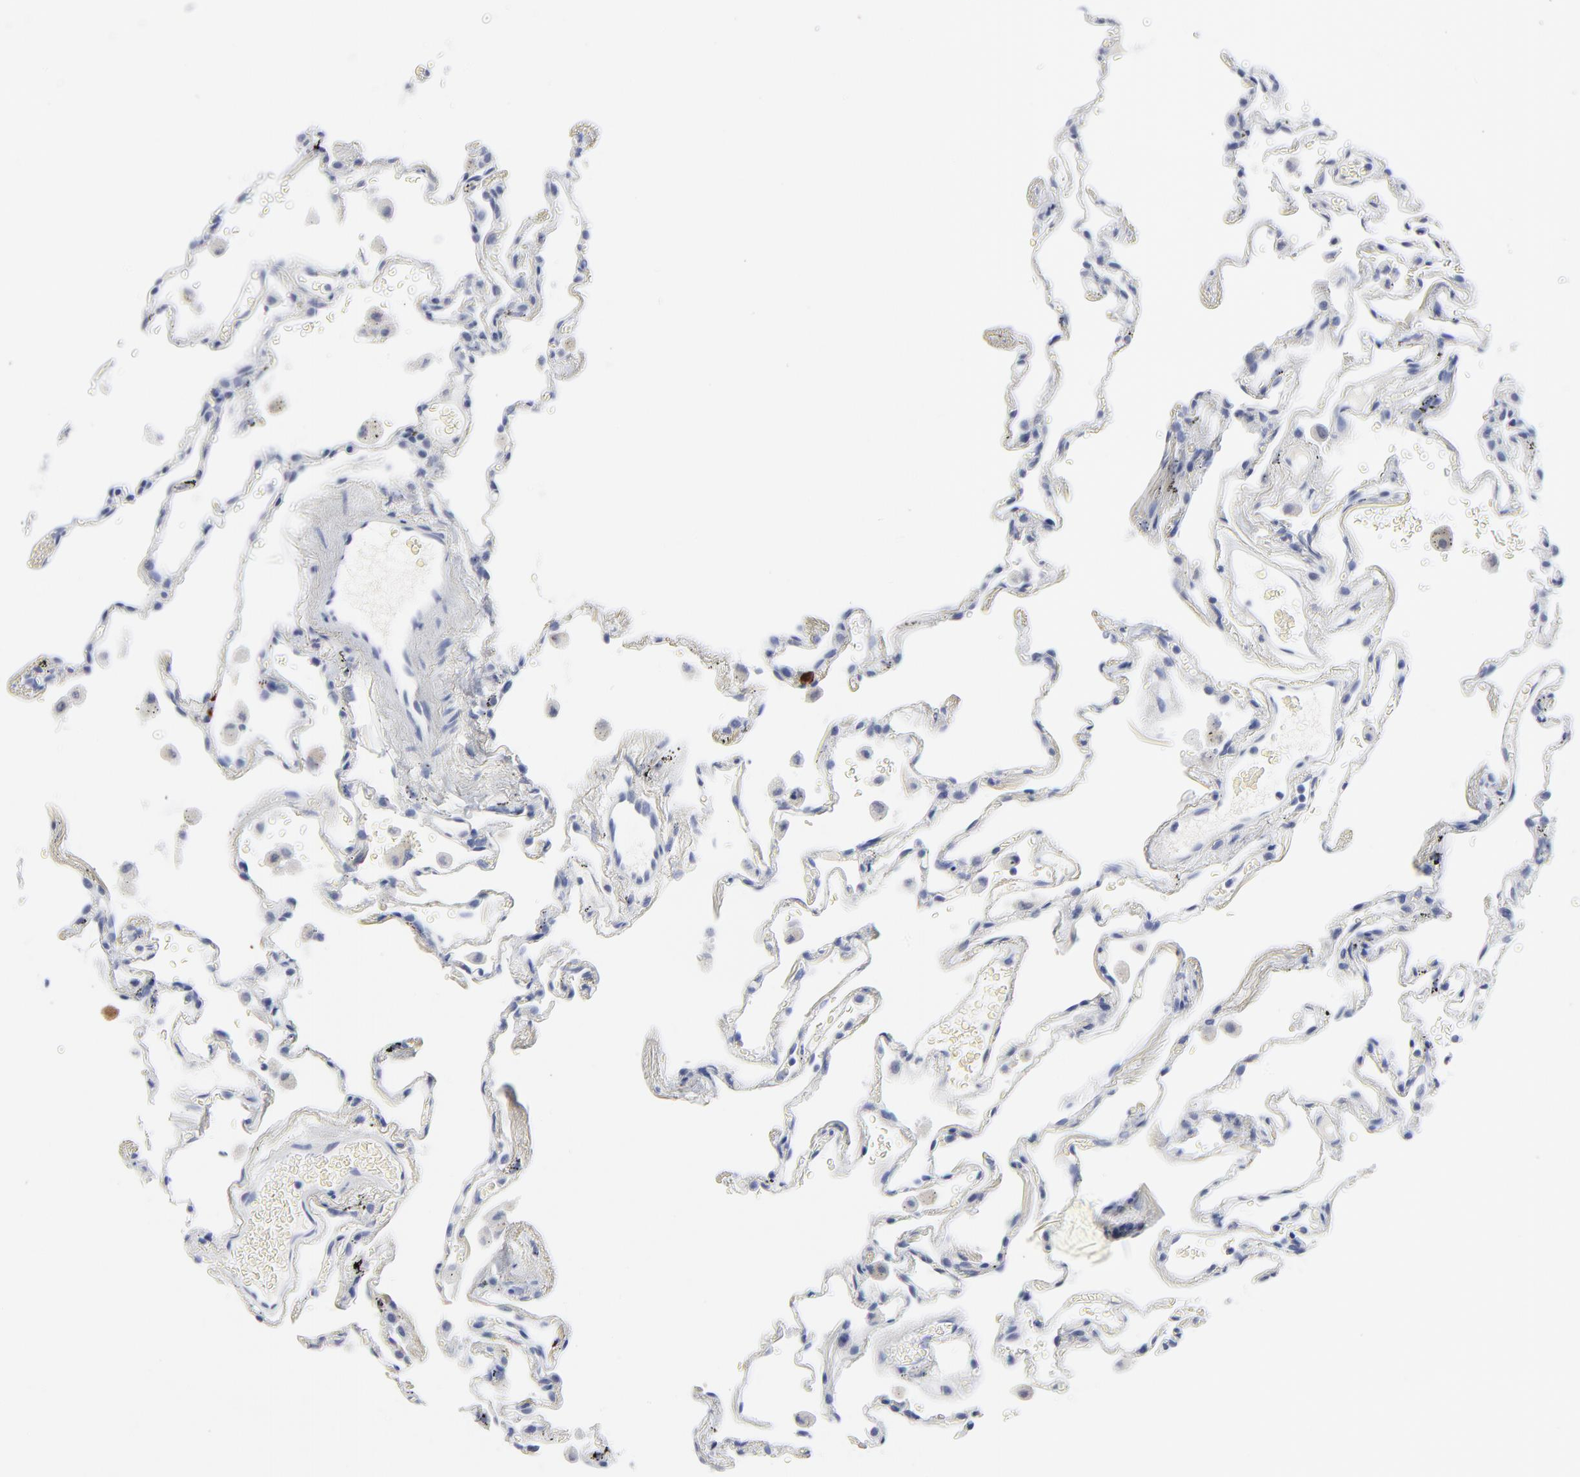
{"staining": {"intensity": "negative", "quantity": "none", "location": "none"}, "tissue": "lung", "cell_type": "Alveolar cells", "image_type": "normal", "snomed": [{"axis": "morphology", "description": "Normal tissue, NOS"}, {"axis": "morphology", "description": "Inflammation, NOS"}, {"axis": "topography", "description": "Lung"}], "caption": "A photomicrograph of lung stained for a protein exhibits no brown staining in alveolar cells.", "gene": "CDK1", "patient": {"sex": "male", "age": 69}}